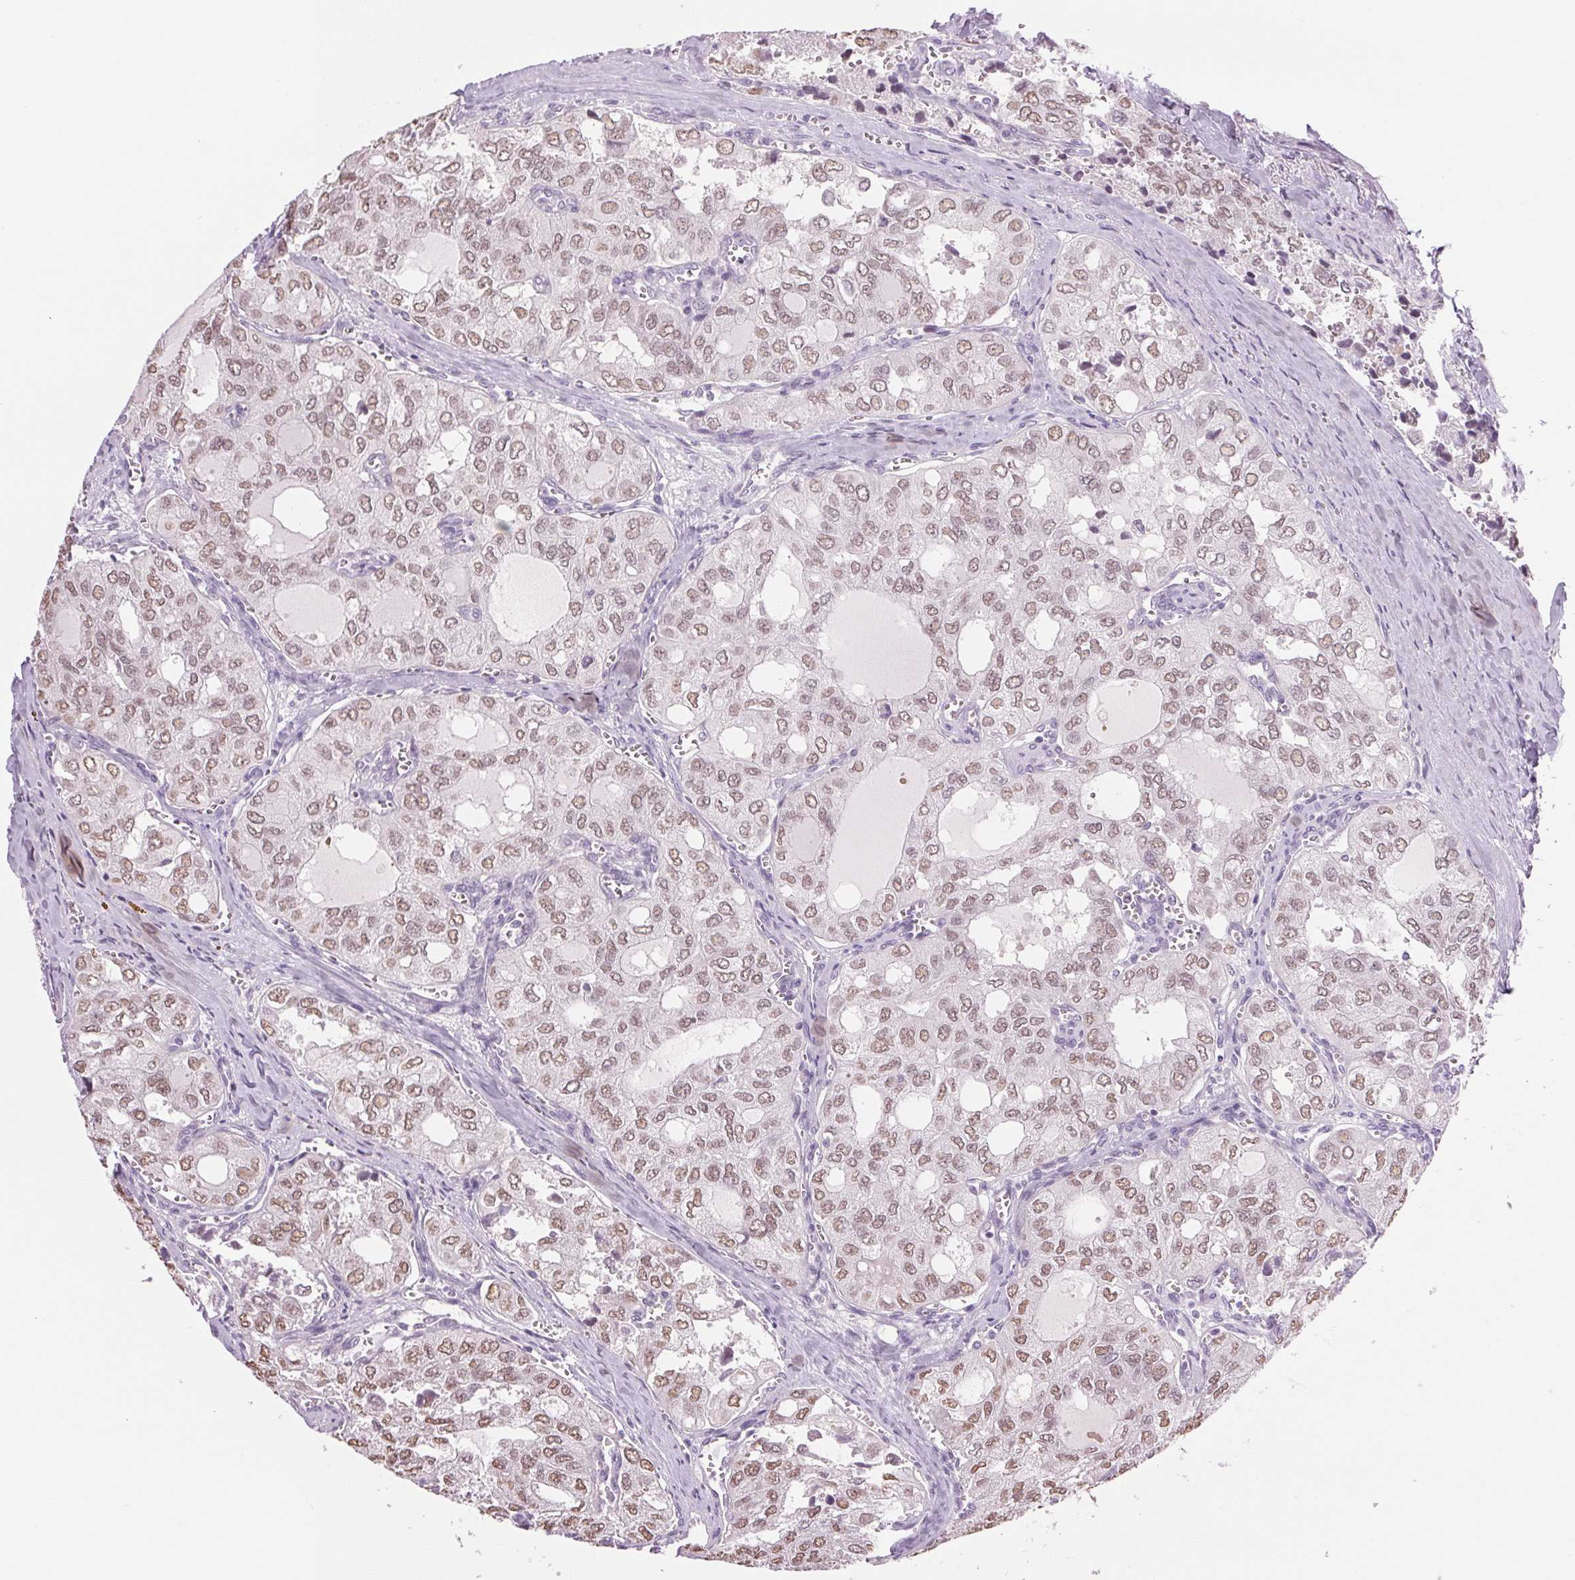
{"staining": {"intensity": "weak", "quantity": ">75%", "location": "nuclear"}, "tissue": "thyroid cancer", "cell_type": "Tumor cells", "image_type": "cancer", "snomed": [{"axis": "morphology", "description": "Follicular adenoma carcinoma, NOS"}, {"axis": "topography", "description": "Thyroid gland"}], "caption": "Immunohistochemistry (DAB) staining of thyroid cancer (follicular adenoma carcinoma) displays weak nuclear protein expression in about >75% of tumor cells. The staining was performed using DAB (3,3'-diaminobenzidine) to visualize the protein expression in brown, while the nuclei were stained in blue with hematoxylin (Magnification: 20x).", "gene": "MPO", "patient": {"sex": "male", "age": 75}}